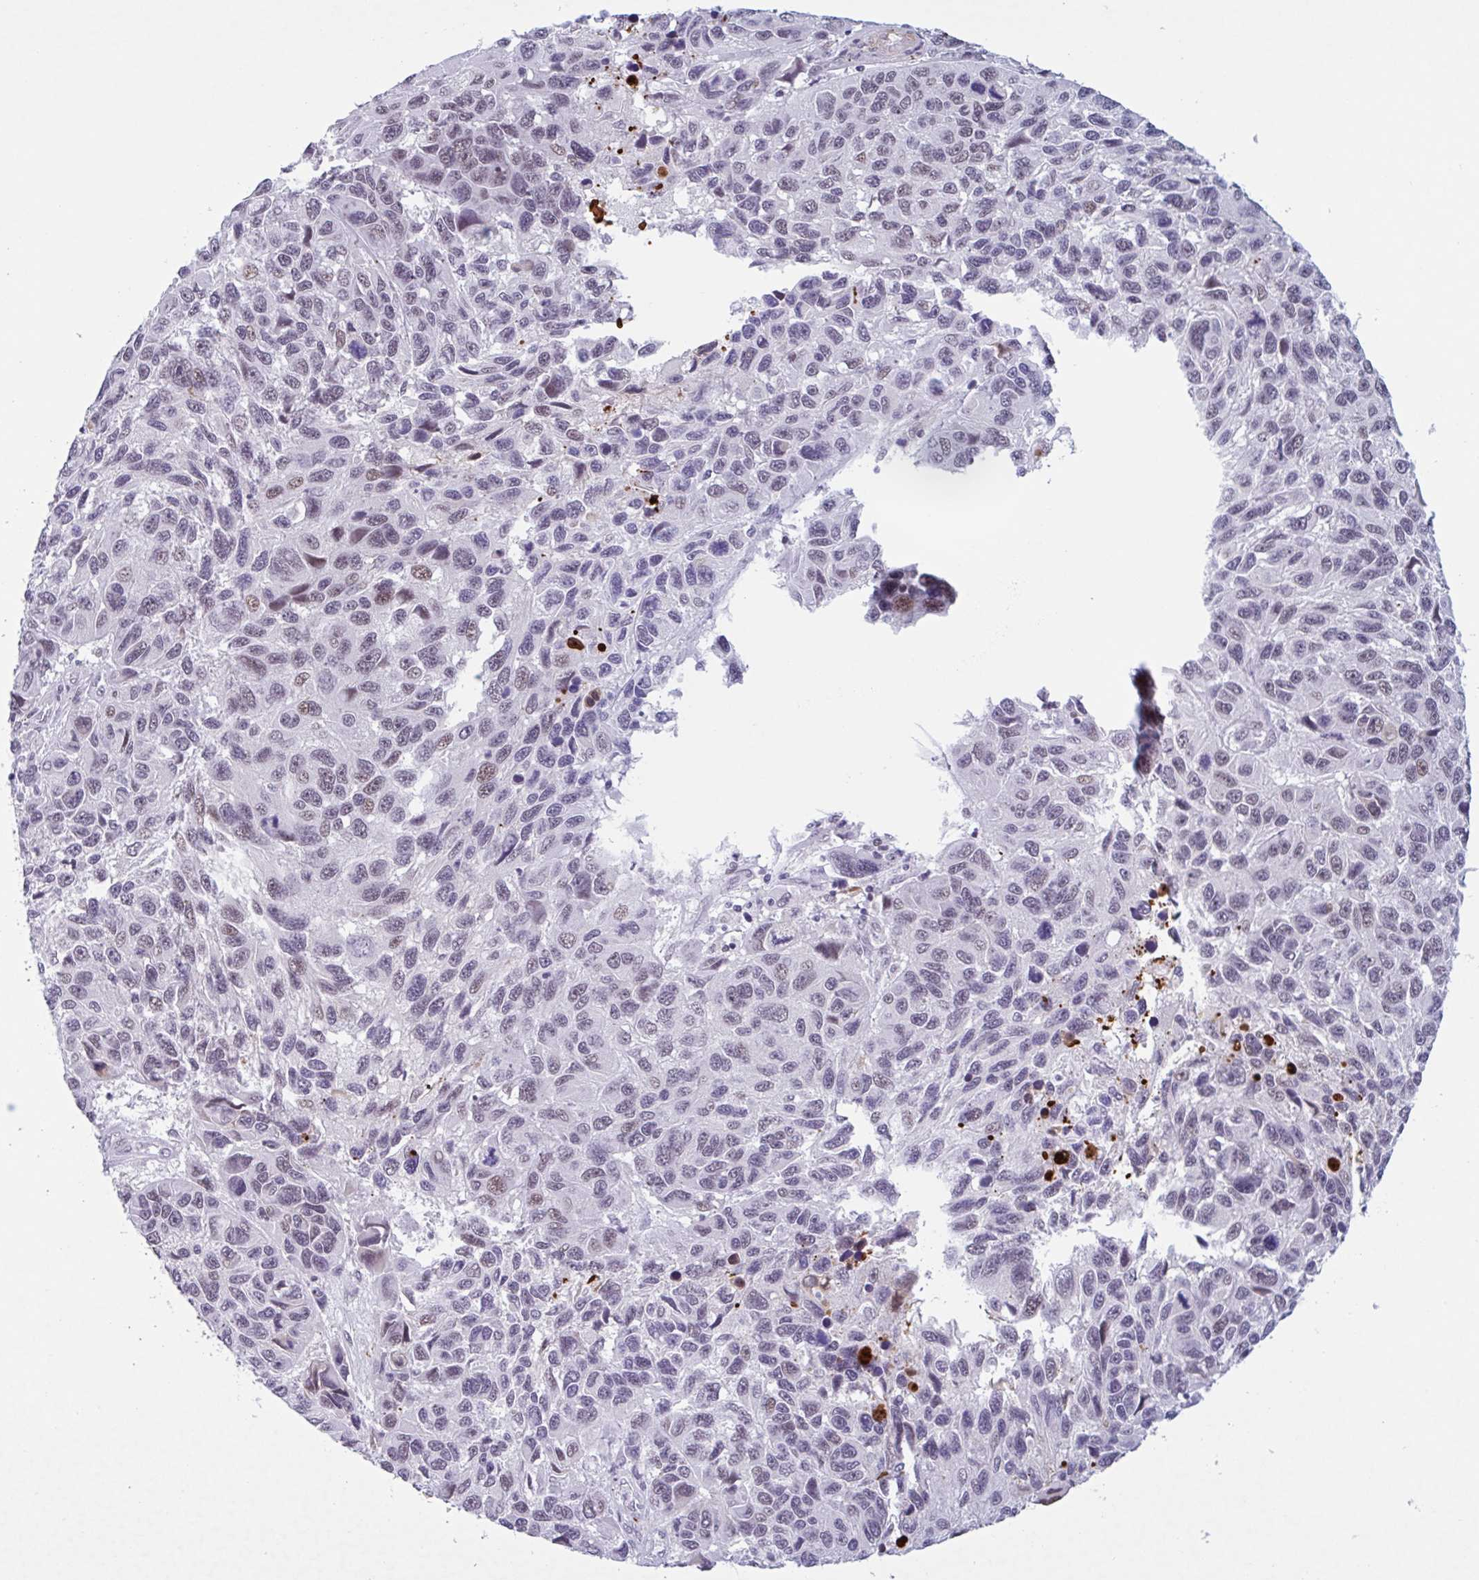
{"staining": {"intensity": "moderate", "quantity": "<25%", "location": "nuclear"}, "tissue": "melanoma", "cell_type": "Tumor cells", "image_type": "cancer", "snomed": [{"axis": "morphology", "description": "Malignant melanoma, NOS"}, {"axis": "topography", "description": "Skin"}], "caption": "This is an image of IHC staining of melanoma, which shows moderate positivity in the nuclear of tumor cells.", "gene": "PLG", "patient": {"sex": "male", "age": 53}}